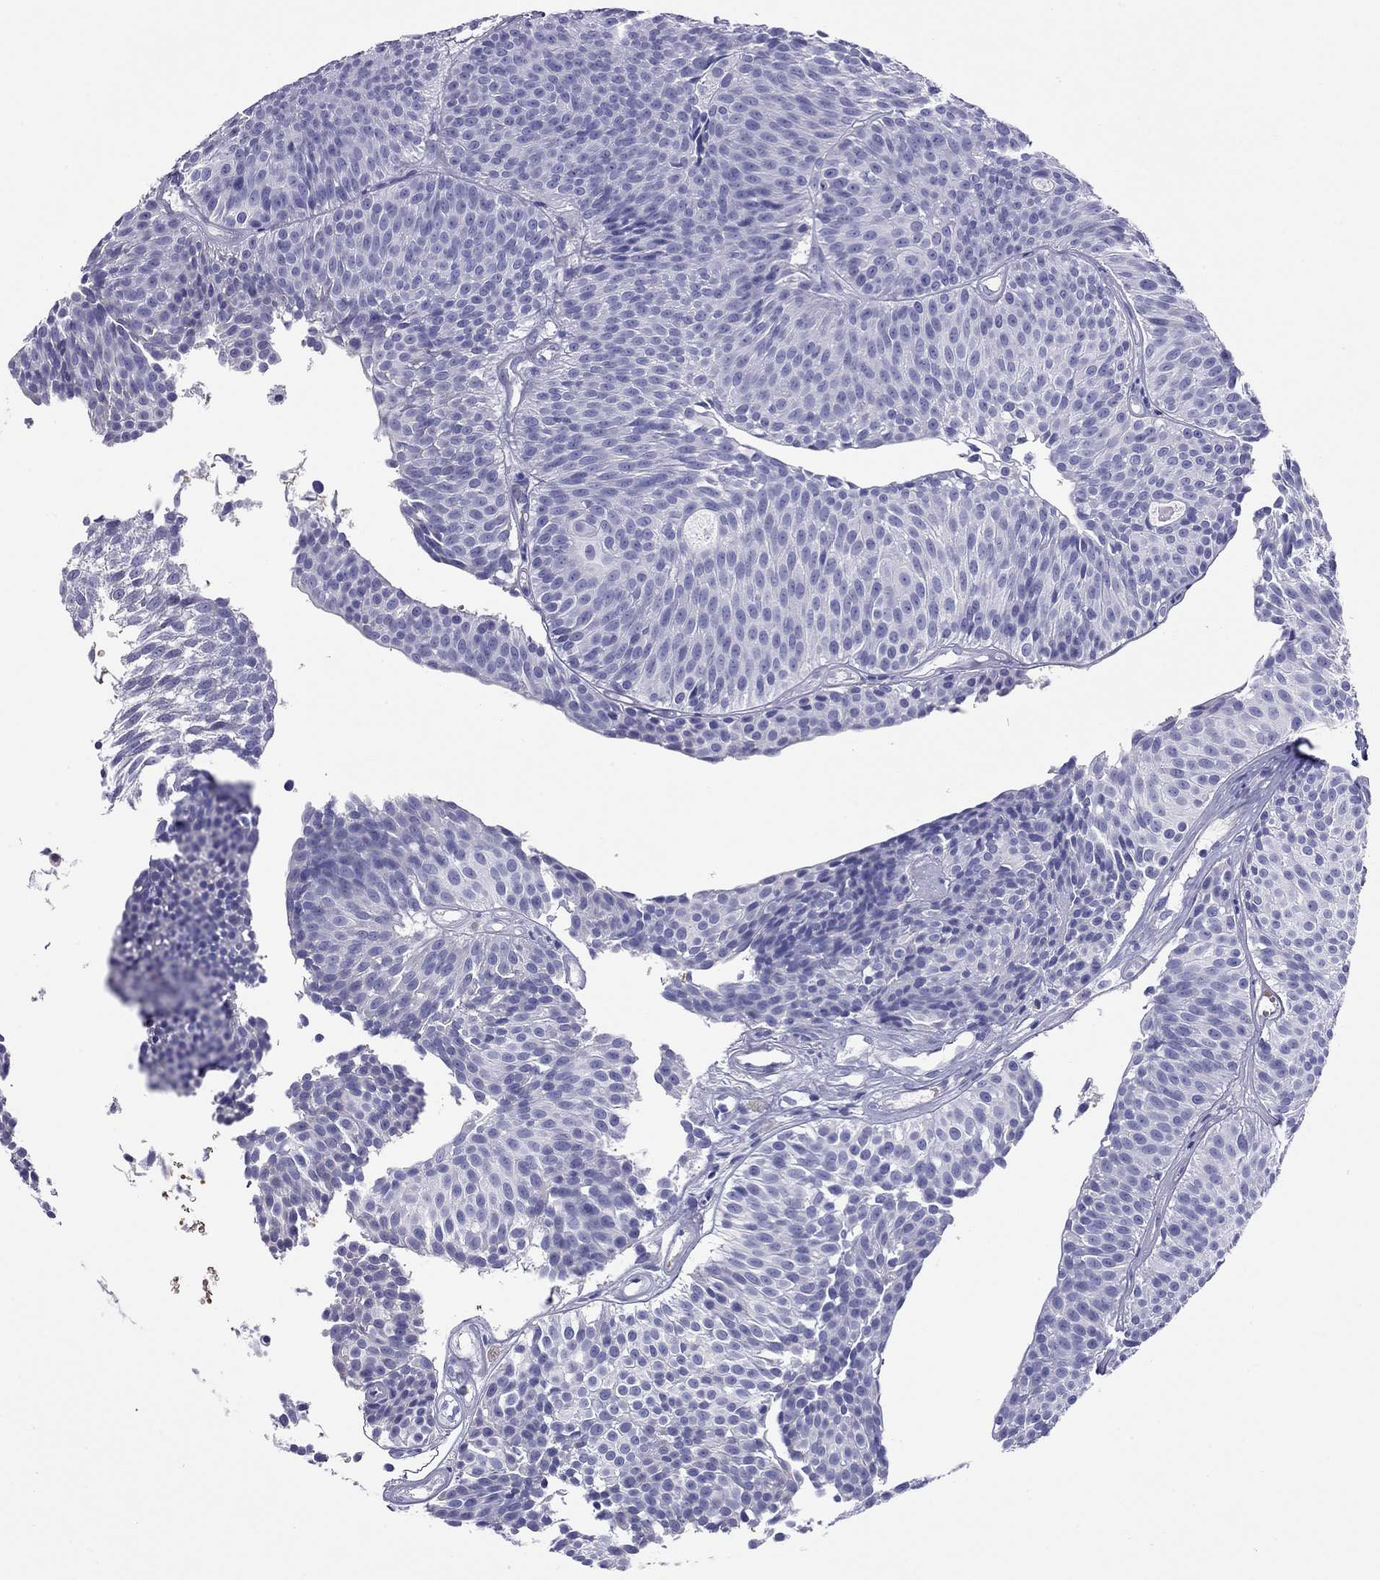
{"staining": {"intensity": "negative", "quantity": "none", "location": "none"}, "tissue": "urothelial cancer", "cell_type": "Tumor cells", "image_type": "cancer", "snomed": [{"axis": "morphology", "description": "Urothelial carcinoma, Low grade"}, {"axis": "topography", "description": "Urinary bladder"}], "caption": "Histopathology image shows no protein positivity in tumor cells of urothelial cancer tissue.", "gene": "PTPRN", "patient": {"sex": "male", "age": 63}}